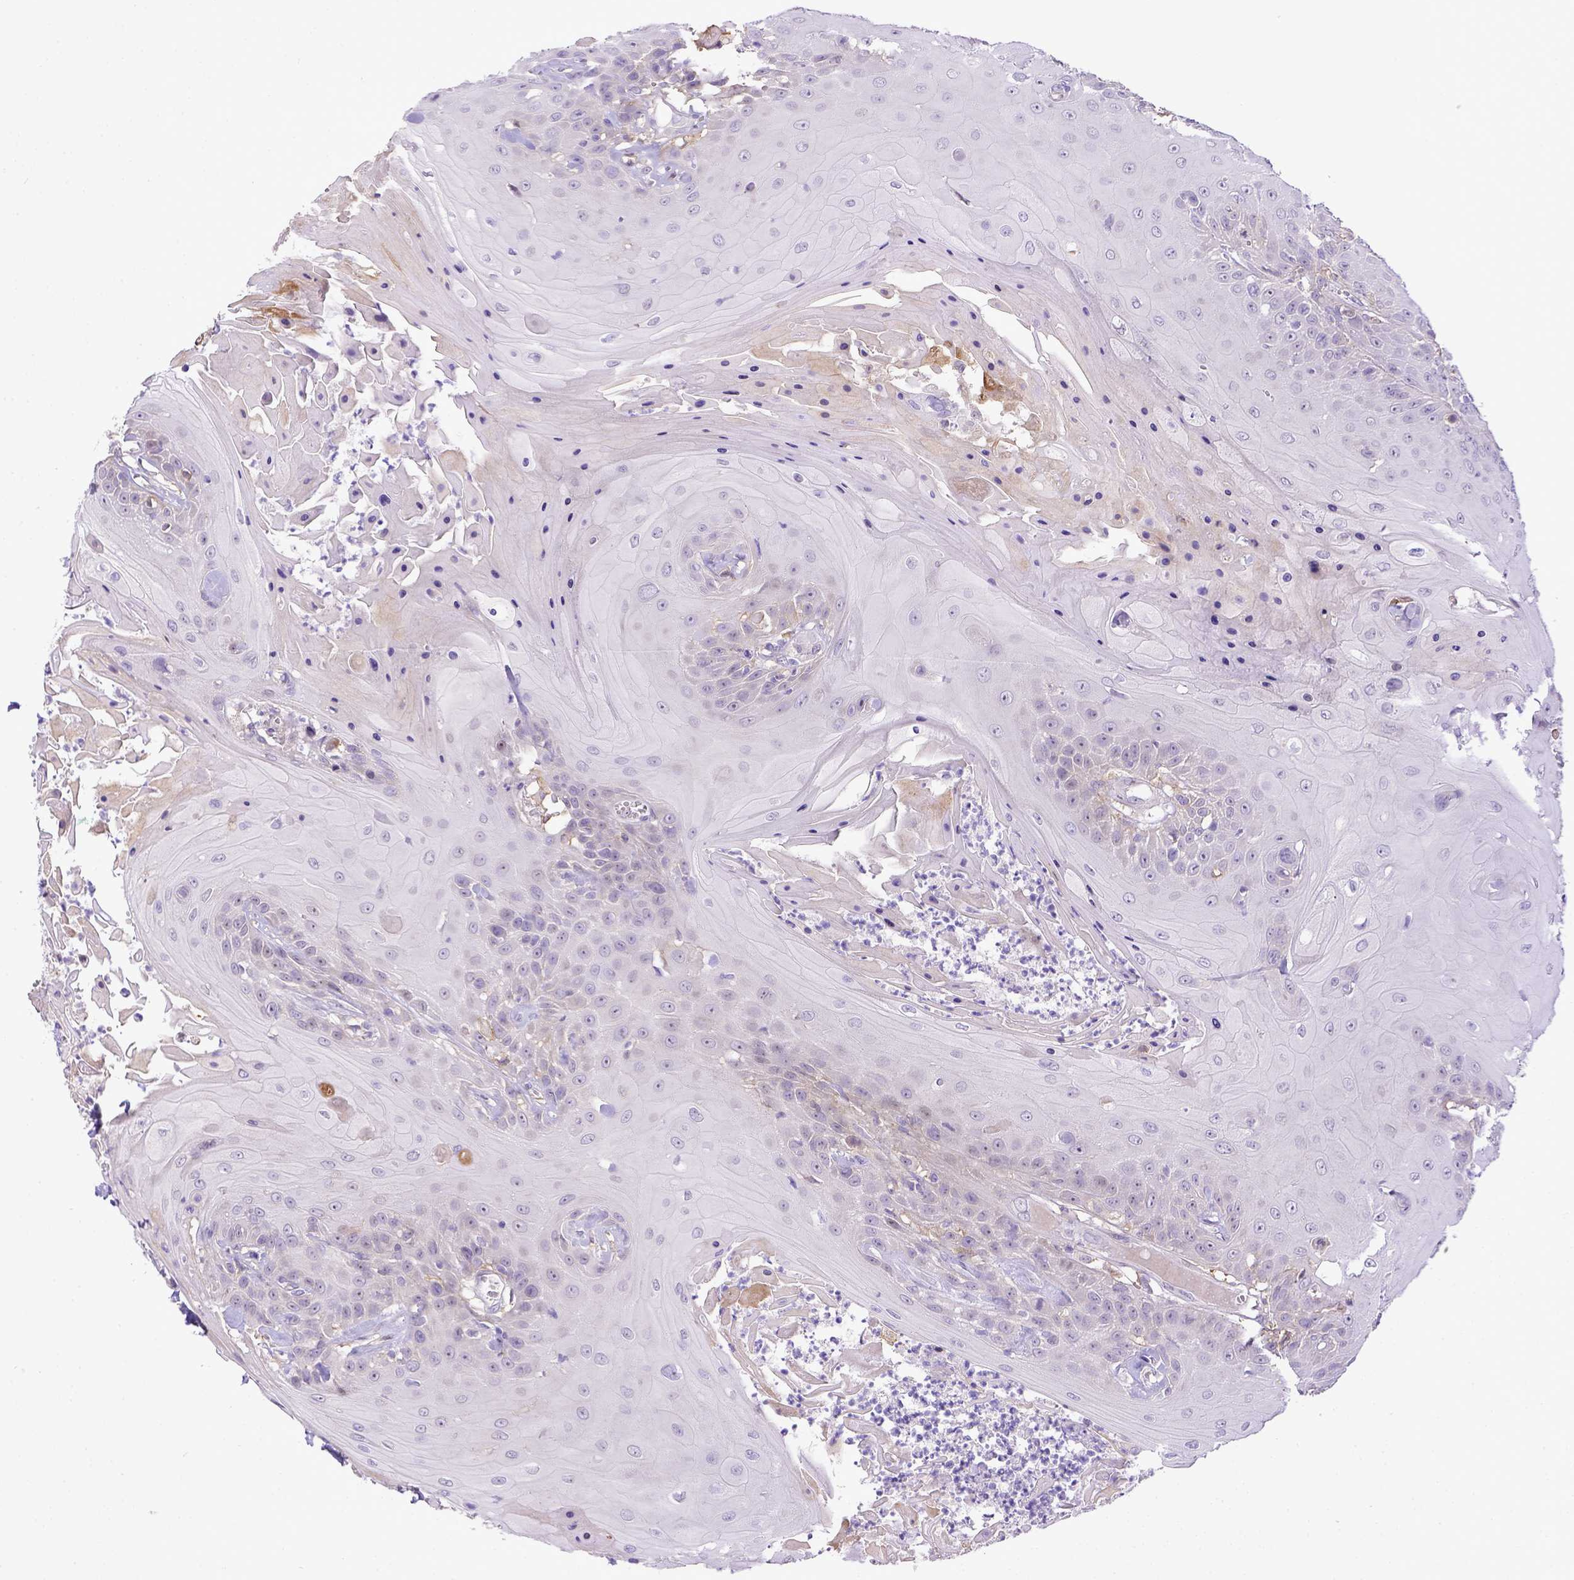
{"staining": {"intensity": "negative", "quantity": "none", "location": "none"}, "tissue": "head and neck cancer", "cell_type": "Tumor cells", "image_type": "cancer", "snomed": [{"axis": "morphology", "description": "Squamous cell carcinoma, NOS"}, {"axis": "topography", "description": "Skin"}, {"axis": "topography", "description": "Head-Neck"}], "caption": "Immunohistochemistry photomicrograph of neoplastic tissue: human head and neck cancer stained with DAB exhibits no significant protein expression in tumor cells.", "gene": "CD40", "patient": {"sex": "male", "age": 80}}